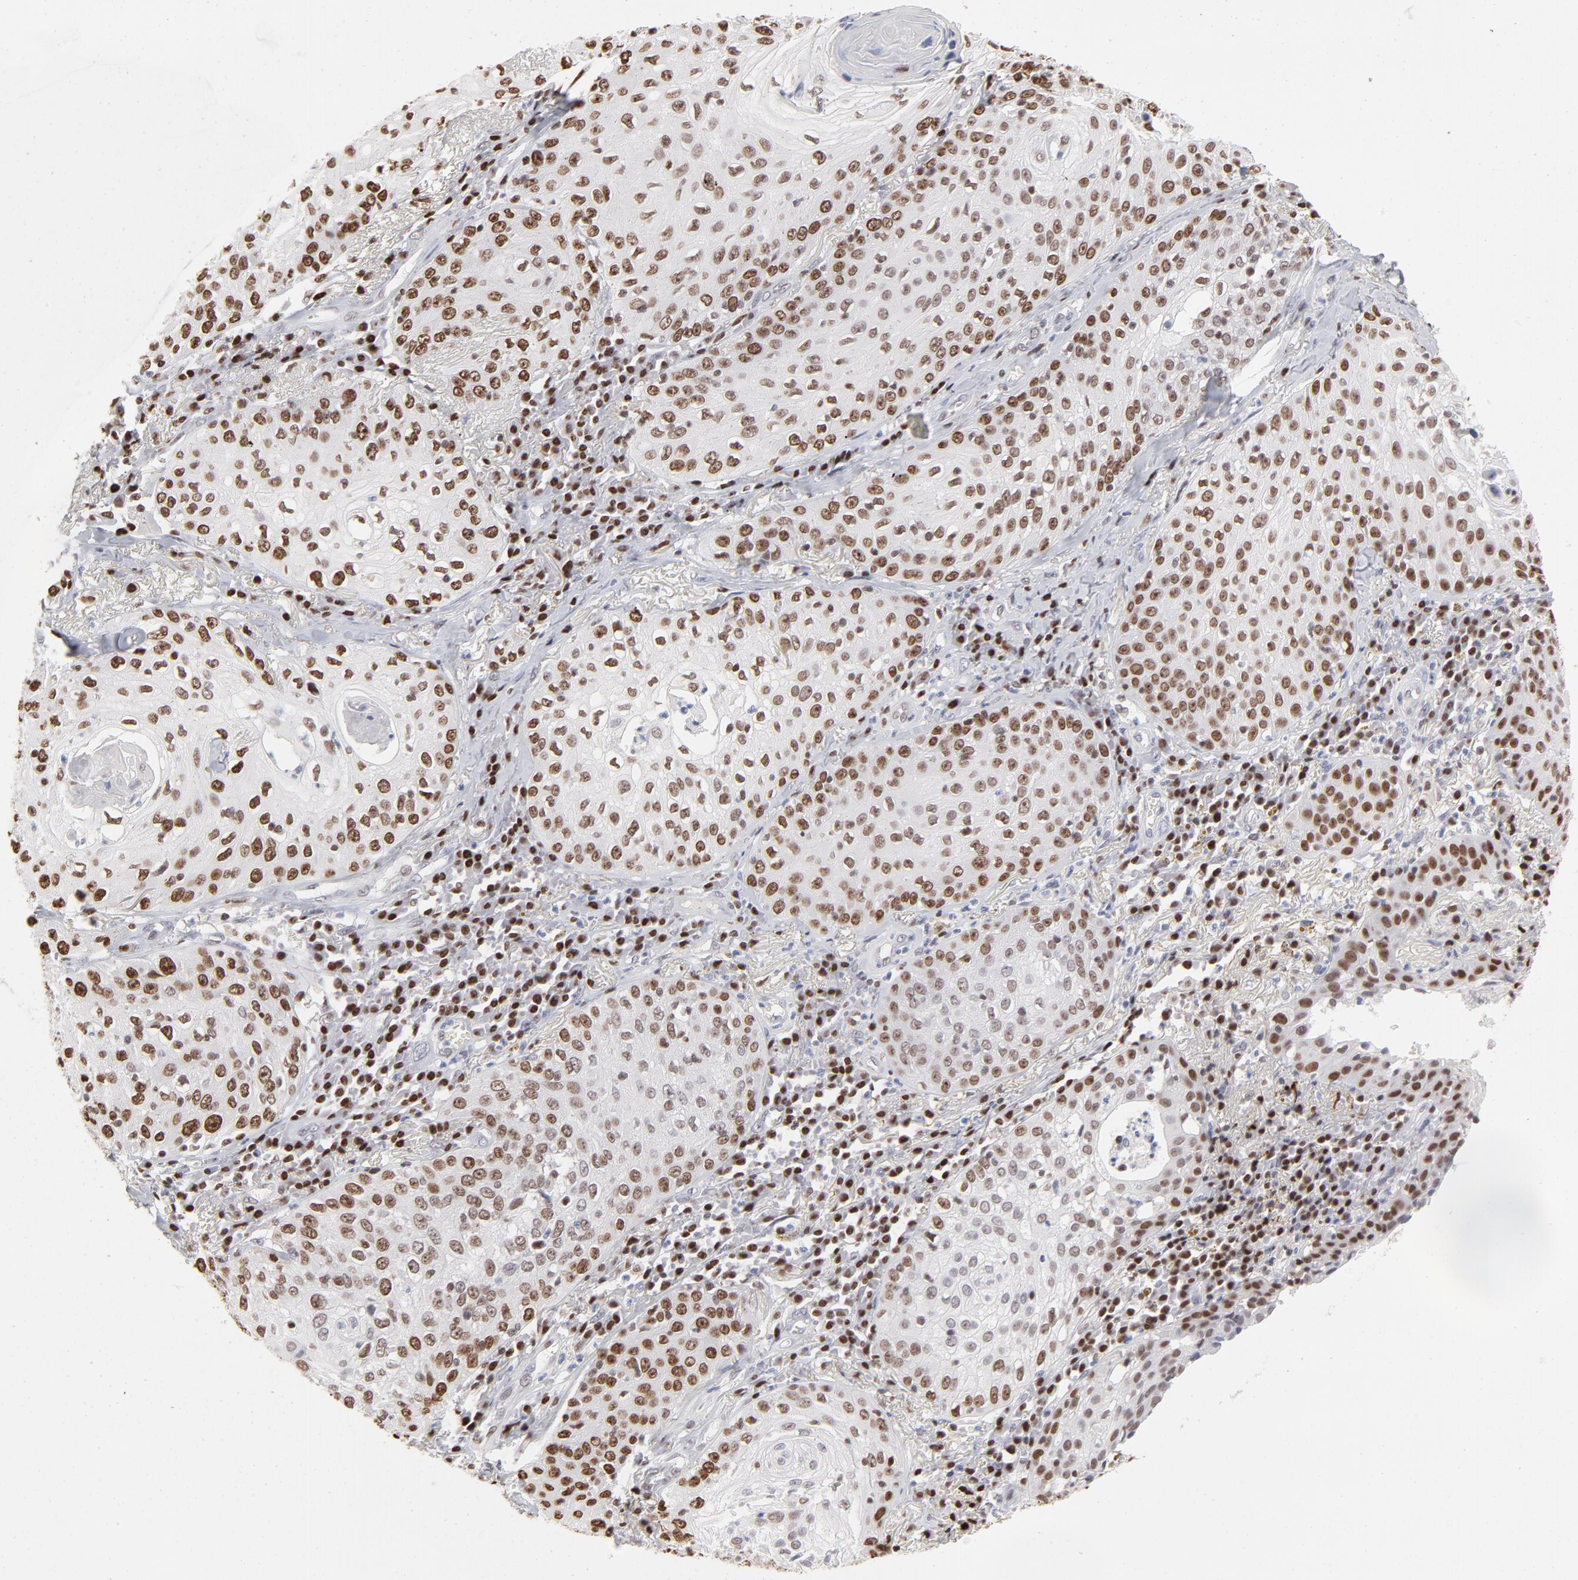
{"staining": {"intensity": "strong", "quantity": ">75%", "location": "nuclear"}, "tissue": "skin cancer", "cell_type": "Tumor cells", "image_type": "cancer", "snomed": [{"axis": "morphology", "description": "Squamous cell carcinoma, NOS"}, {"axis": "topography", "description": "Skin"}], "caption": "About >75% of tumor cells in skin cancer (squamous cell carcinoma) display strong nuclear protein staining as visualized by brown immunohistochemical staining.", "gene": "PARP1", "patient": {"sex": "male", "age": 65}}